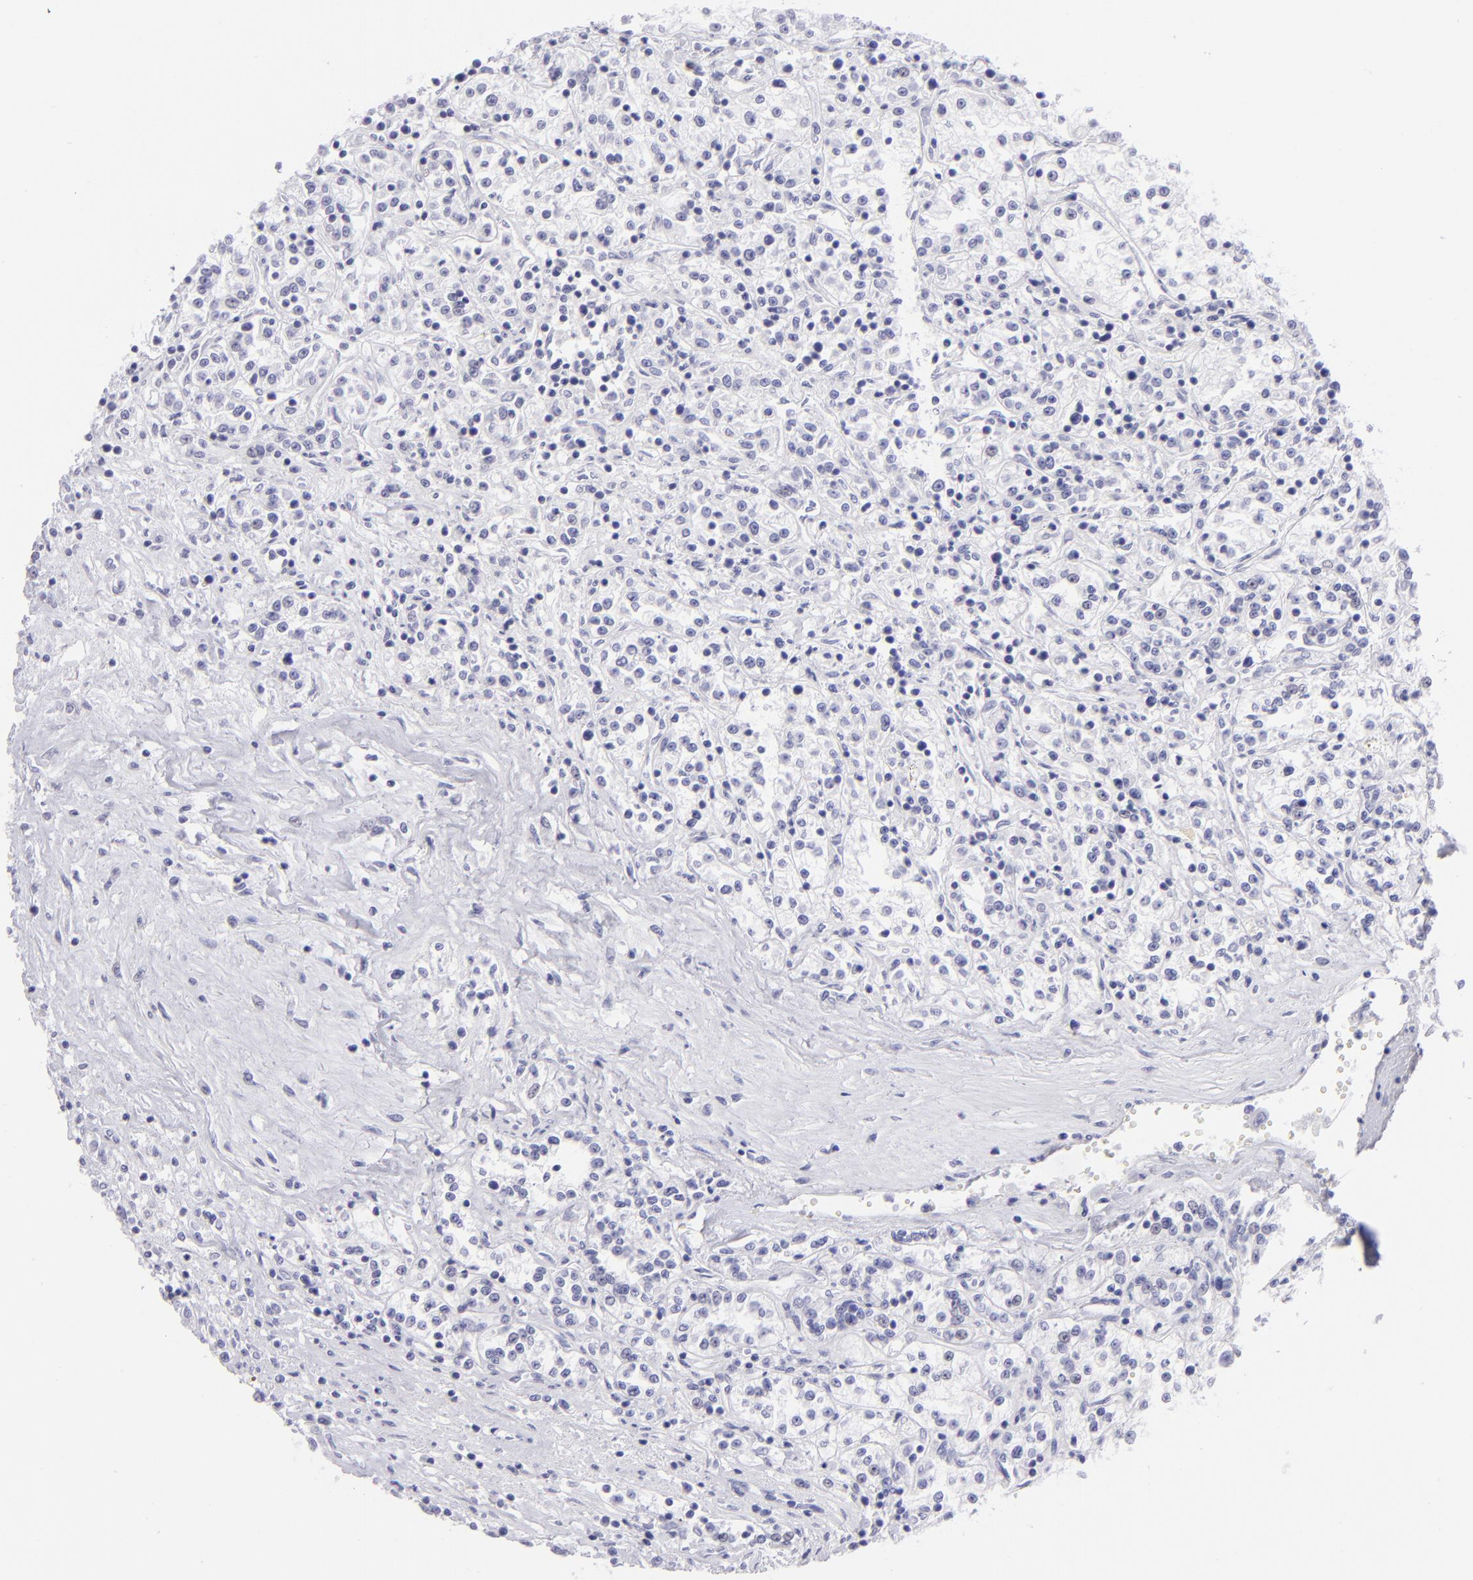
{"staining": {"intensity": "negative", "quantity": "none", "location": "none"}, "tissue": "renal cancer", "cell_type": "Tumor cells", "image_type": "cancer", "snomed": [{"axis": "morphology", "description": "Adenocarcinoma, NOS"}, {"axis": "topography", "description": "Kidney"}], "caption": "Renal cancer stained for a protein using immunohistochemistry demonstrates no positivity tumor cells.", "gene": "SLC1A3", "patient": {"sex": "female", "age": 76}}